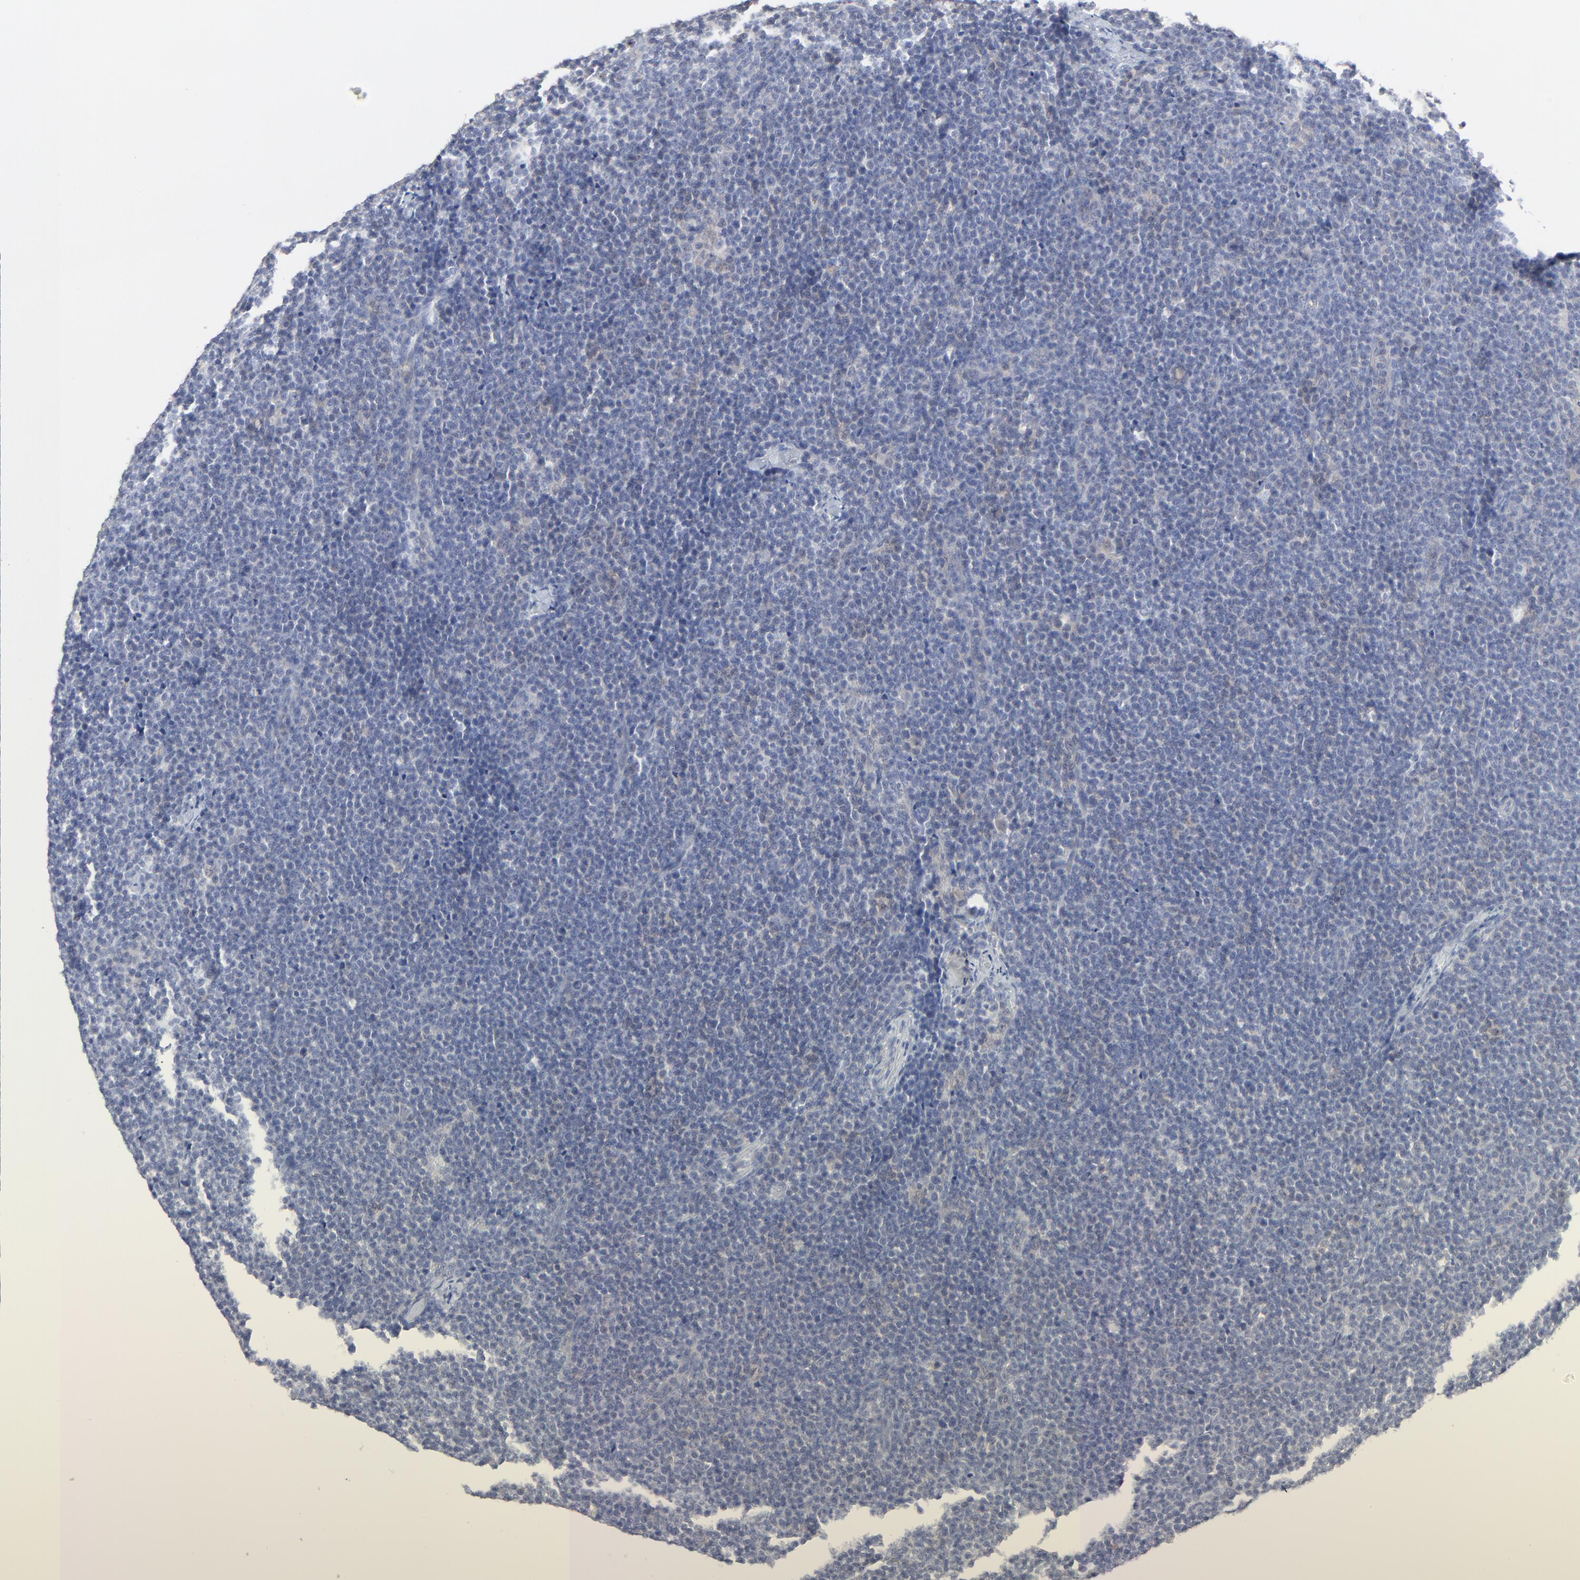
{"staining": {"intensity": "negative", "quantity": "none", "location": "none"}, "tissue": "lymphoma", "cell_type": "Tumor cells", "image_type": "cancer", "snomed": [{"axis": "morphology", "description": "Malignant lymphoma, non-Hodgkin's type, High grade"}, {"axis": "topography", "description": "Lymph node"}], "caption": "There is no significant staining in tumor cells of high-grade malignant lymphoma, non-Hodgkin's type. (Brightfield microscopy of DAB immunohistochemistry at high magnification).", "gene": "FANCB", "patient": {"sex": "female", "age": 58}}